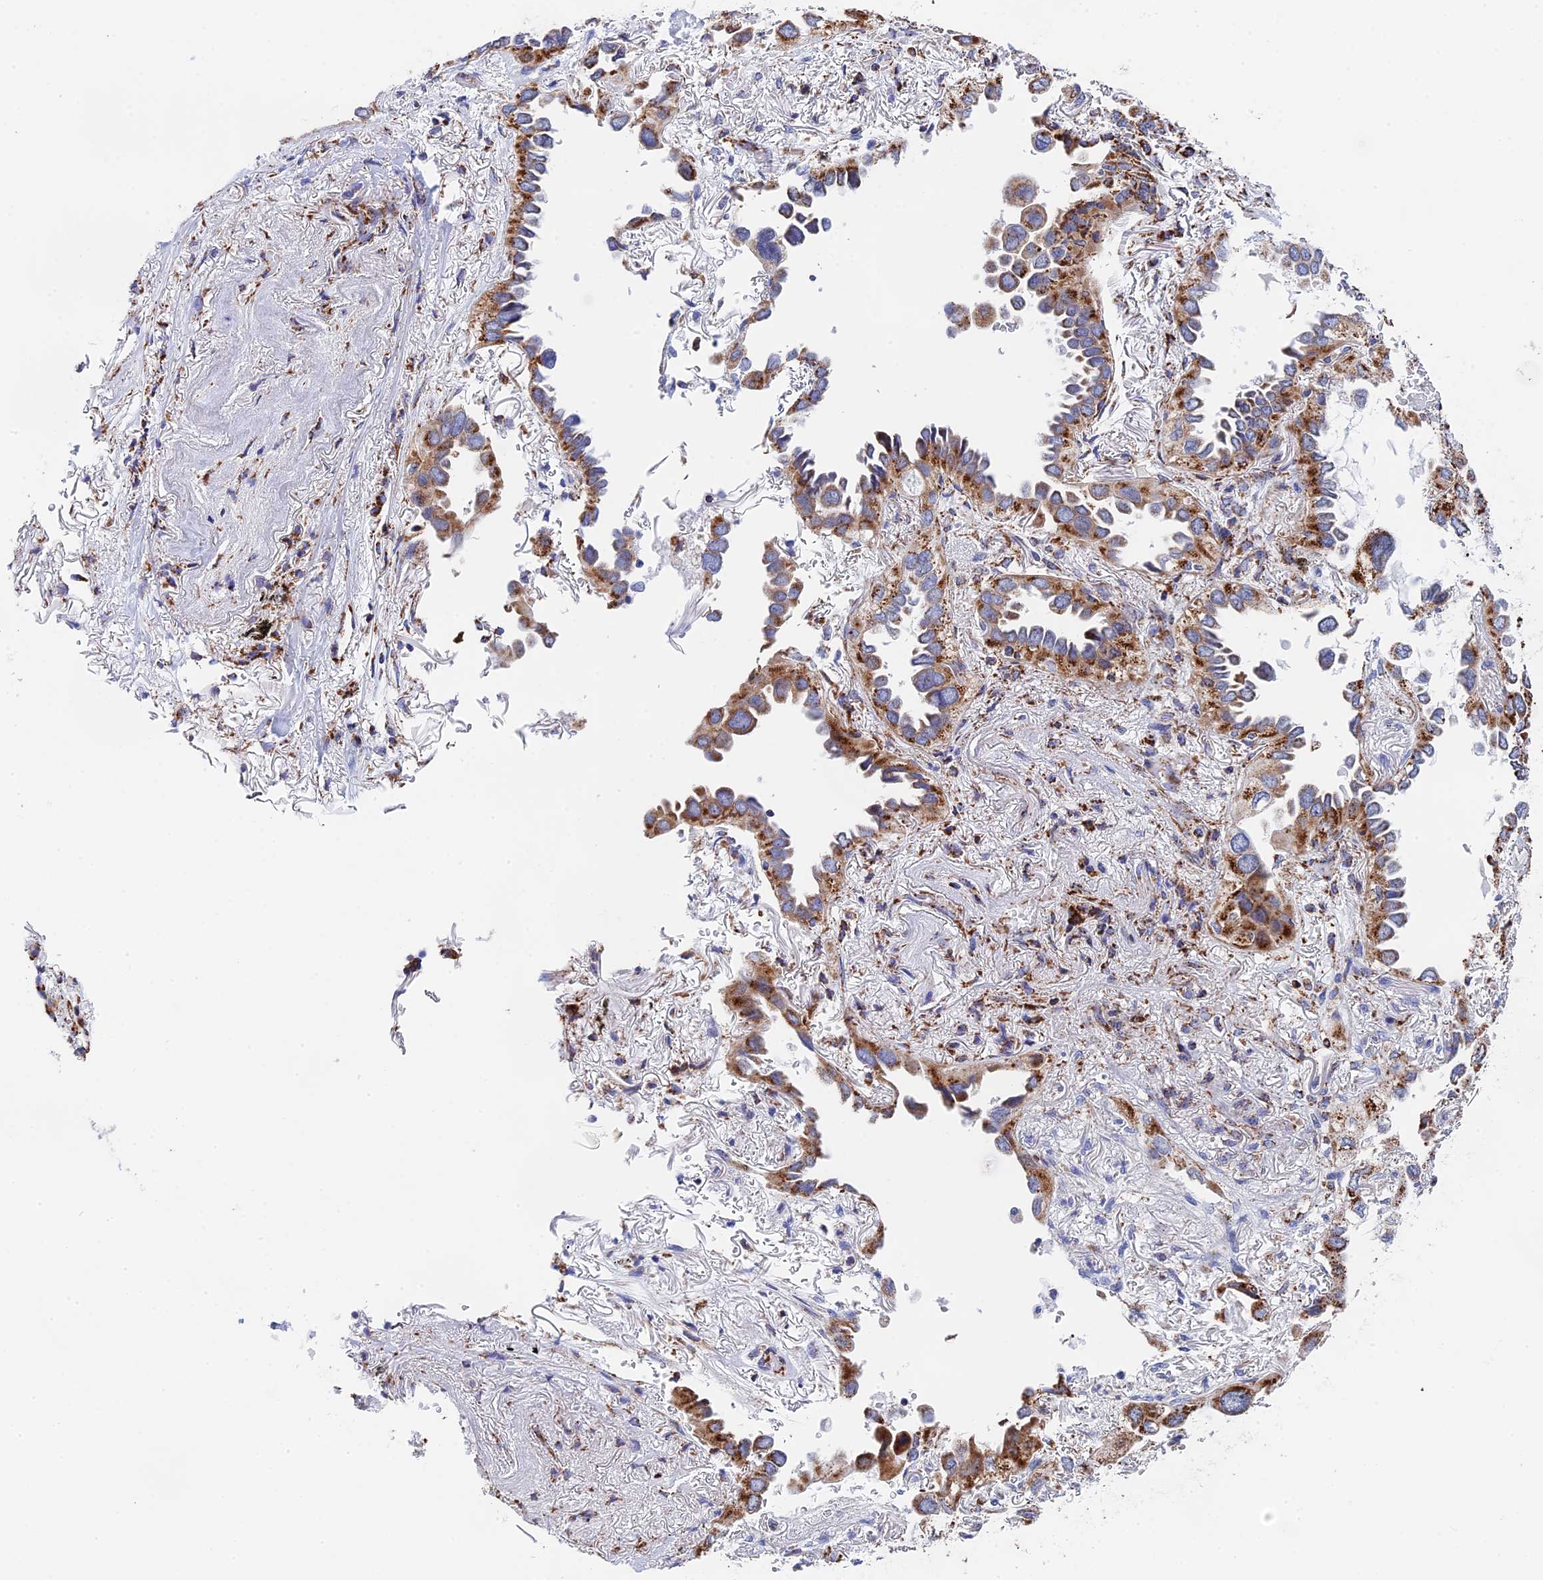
{"staining": {"intensity": "moderate", "quantity": ">75%", "location": "cytoplasmic/membranous"}, "tissue": "lung cancer", "cell_type": "Tumor cells", "image_type": "cancer", "snomed": [{"axis": "morphology", "description": "Adenocarcinoma, NOS"}, {"axis": "topography", "description": "Lung"}], "caption": "Protein expression analysis of human lung adenocarcinoma reveals moderate cytoplasmic/membranous staining in about >75% of tumor cells.", "gene": "NDUFA5", "patient": {"sex": "female", "age": 76}}